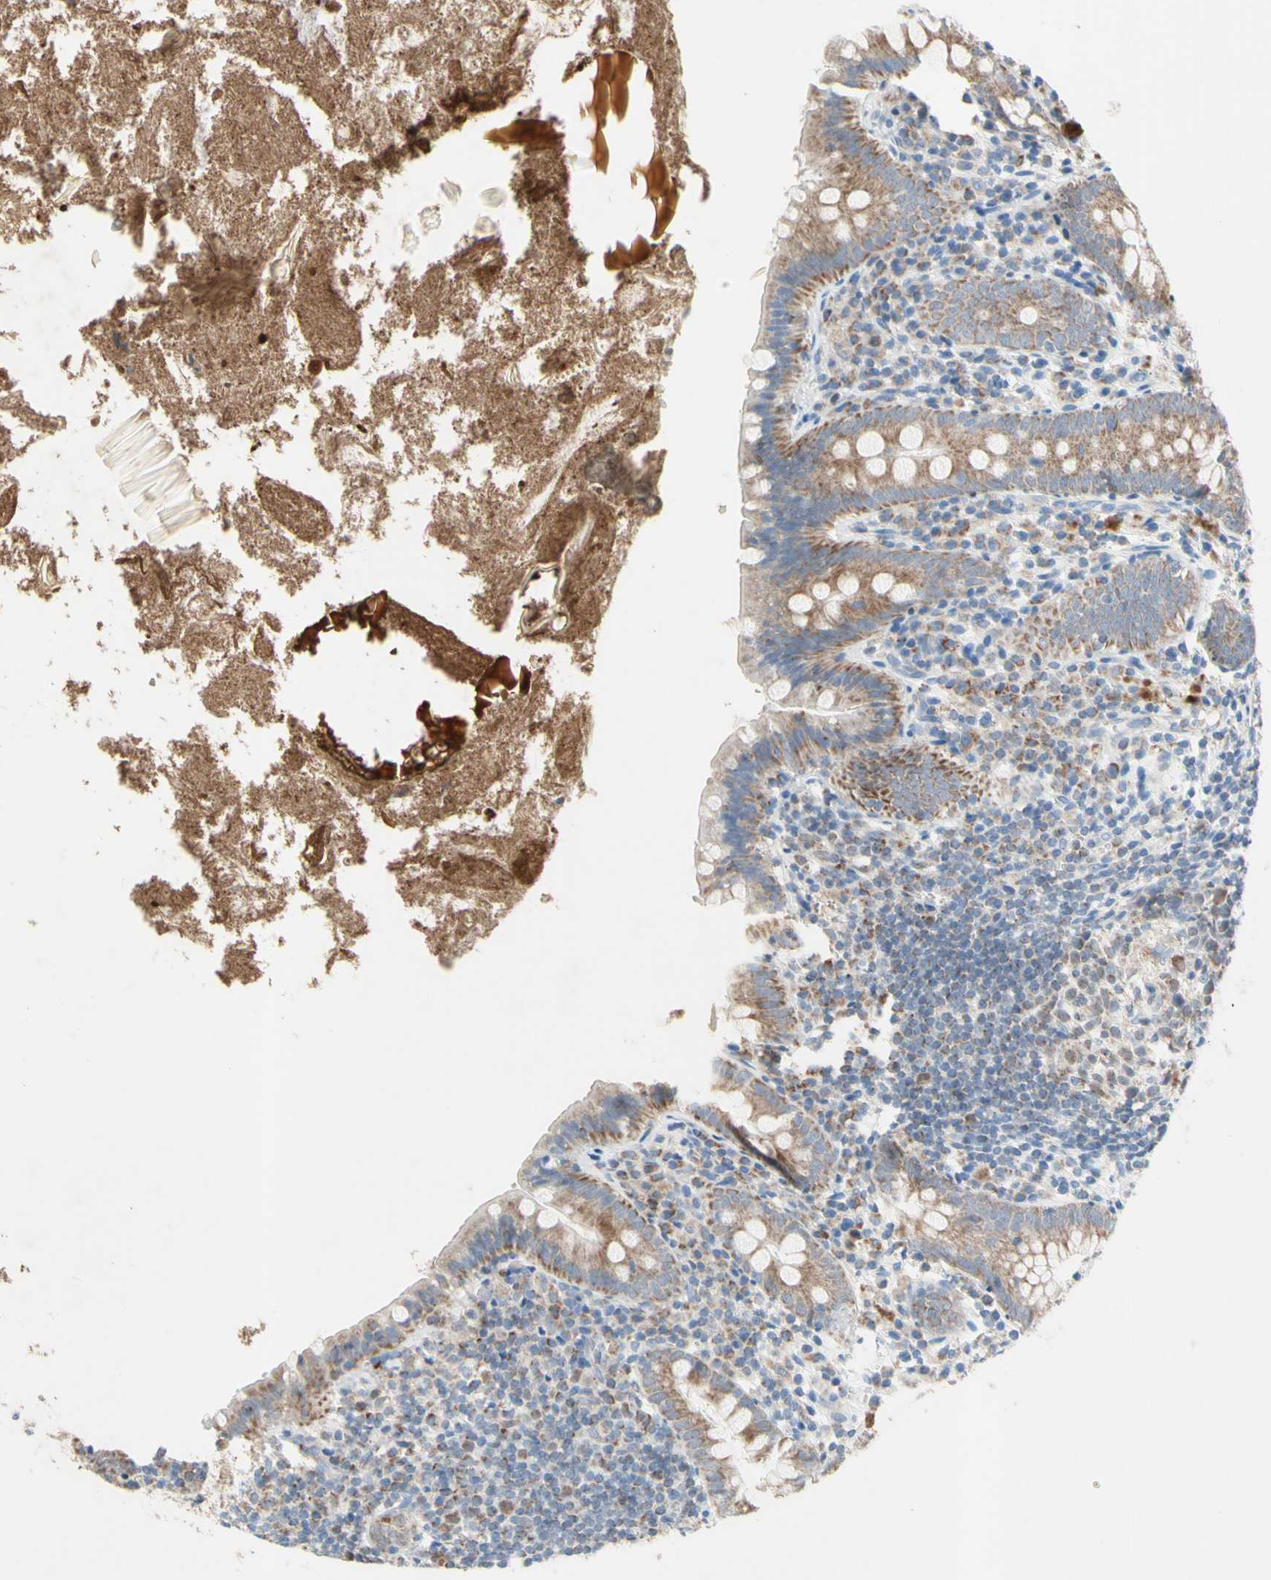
{"staining": {"intensity": "moderate", "quantity": "25%-75%", "location": "cytoplasmic/membranous"}, "tissue": "appendix", "cell_type": "Glandular cells", "image_type": "normal", "snomed": [{"axis": "morphology", "description": "Normal tissue, NOS"}, {"axis": "topography", "description": "Appendix"}], "caption": "High-power microscopy captured an immunohistochemistry histopathology image of normal appendix, revealing moderate cytoplasmic/membranous positivity in about 25%-75% of glandular cells.", "gene": "MFF", "patient": {"sex": "male", "age": 52}}